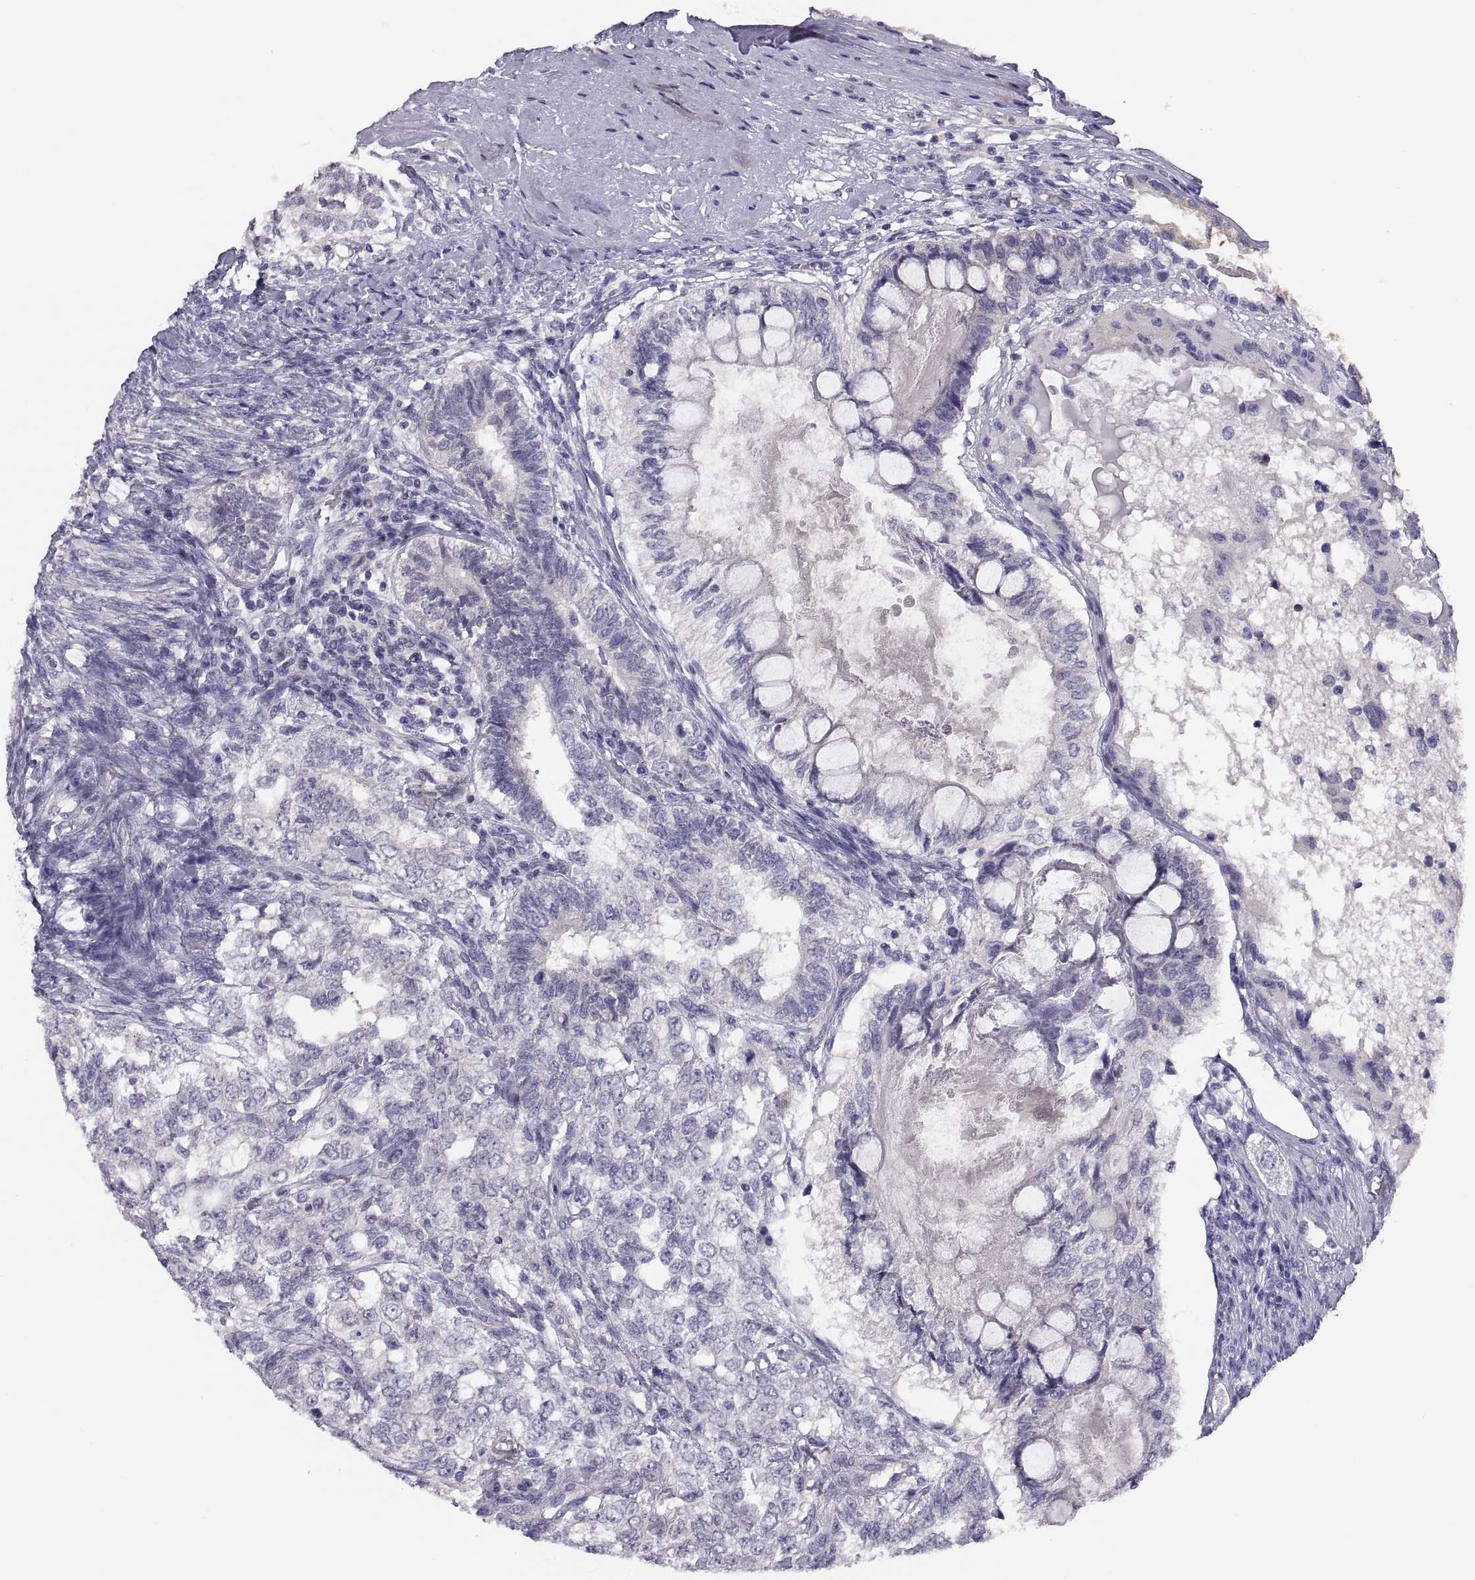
{"staining": {"intensity": "negative", "quantity": "none", "location": "none"}, "tissue": "testis cancer", "cell_type": "Tumor cells", "image_type": "cancer", "snomed": [{"axis": "morphology", "description": "Seminoma, NOS"}, {"axis": "morphology", "description": "Carcinoma, Embryonal, NOS"}, {"axis": "topography", "description": "Testis"}], "caption": "Human testis cancer stained for a protein using immunohistochemistry reveals no expression in tumor cells.", "gene": "STRC", "patient": {"sex": "male", "age": 41}}